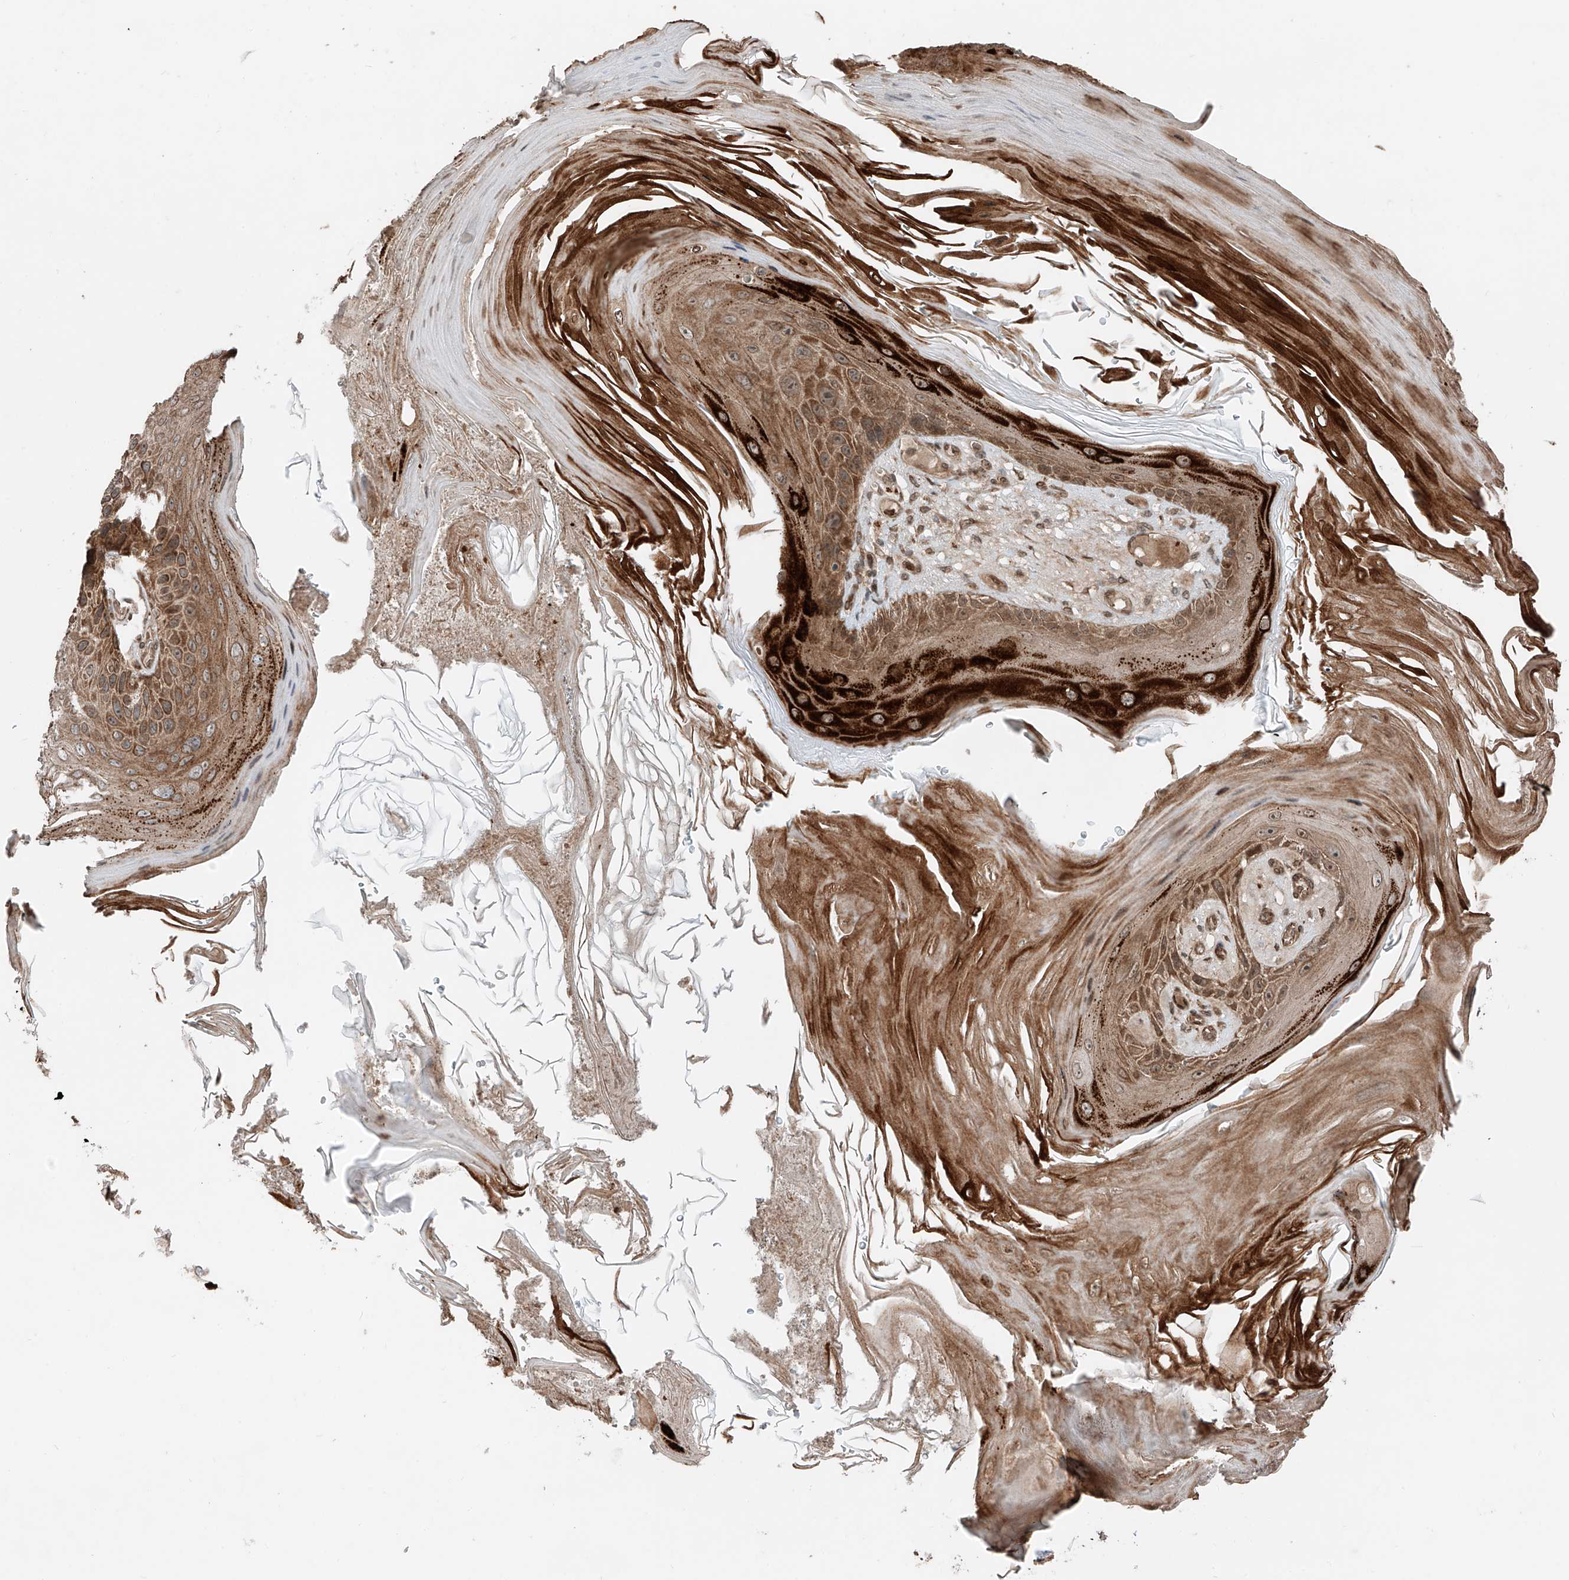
{"staining": {"intensity": "moderate", "quantity": ">75%", "location": "cytoplasmic/membranous"}, "tissue": "skin cancer", "cell_type": "Tumor cells", "image_type": "cancer", "snomed": [{"axis": "morphology", "description": "Squamous cell carcinoma, NOS"}, {"axis": "topography", "description": "Skin"}], "caption": "Moderate cytoplasmic/membranous protein expression is identified in approximately >75% of tumor cells in skin cancer.", "gene": "CEP162", "patient": {"sex": "female", "age": 88}}